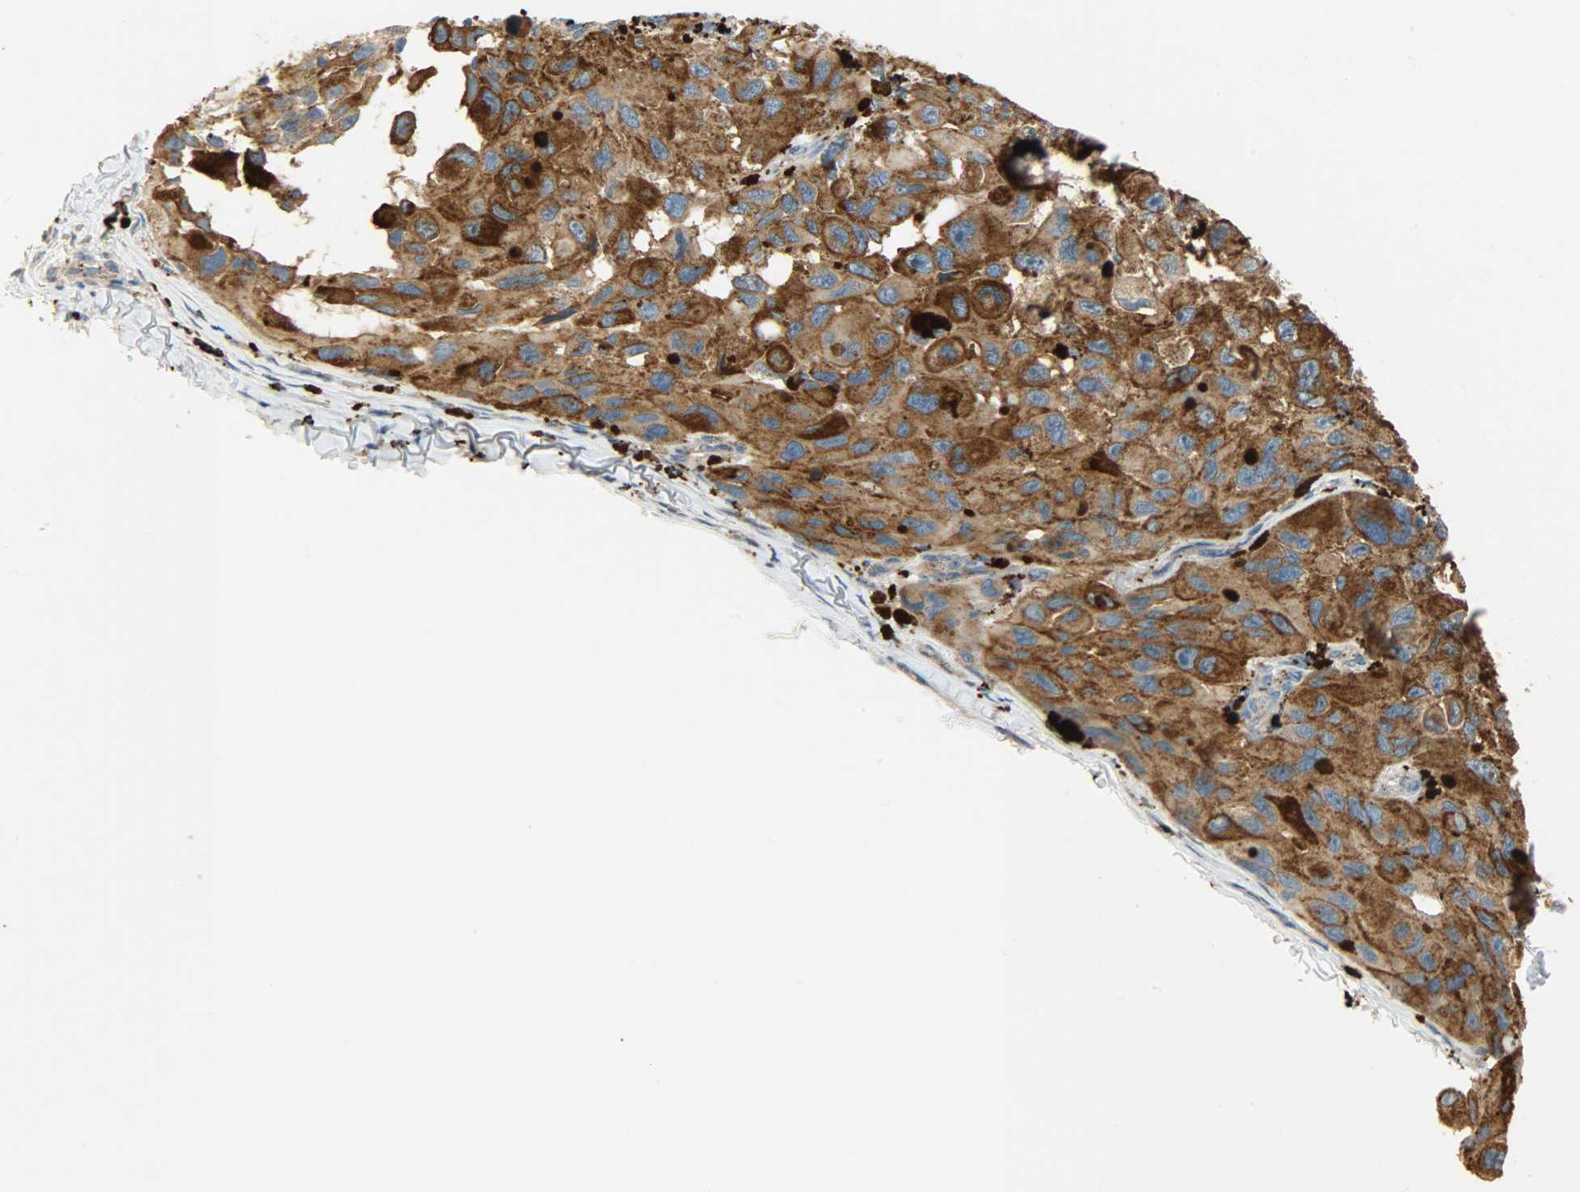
{"staining": {"intensity": "strong", "quantity": ">75%", "location": "cytoplasmic/membranous"}, "tissue": "melanoma", "cell_type": "Tumor cells", "image_type": "cancer", "snomed": [{"axis": "morphology", "description": "Malignant melanoma, NOS"}, {"axis": "topography", "description": "Skin"}], "caption": "Immunohistochemical staining of melanoma exhibits high levels of strong cytoplasmic/membranous staining in approximately >75% of tumor cells.", "gene": "ASAH1", "patient": {"sex": "female", "age": 73}}